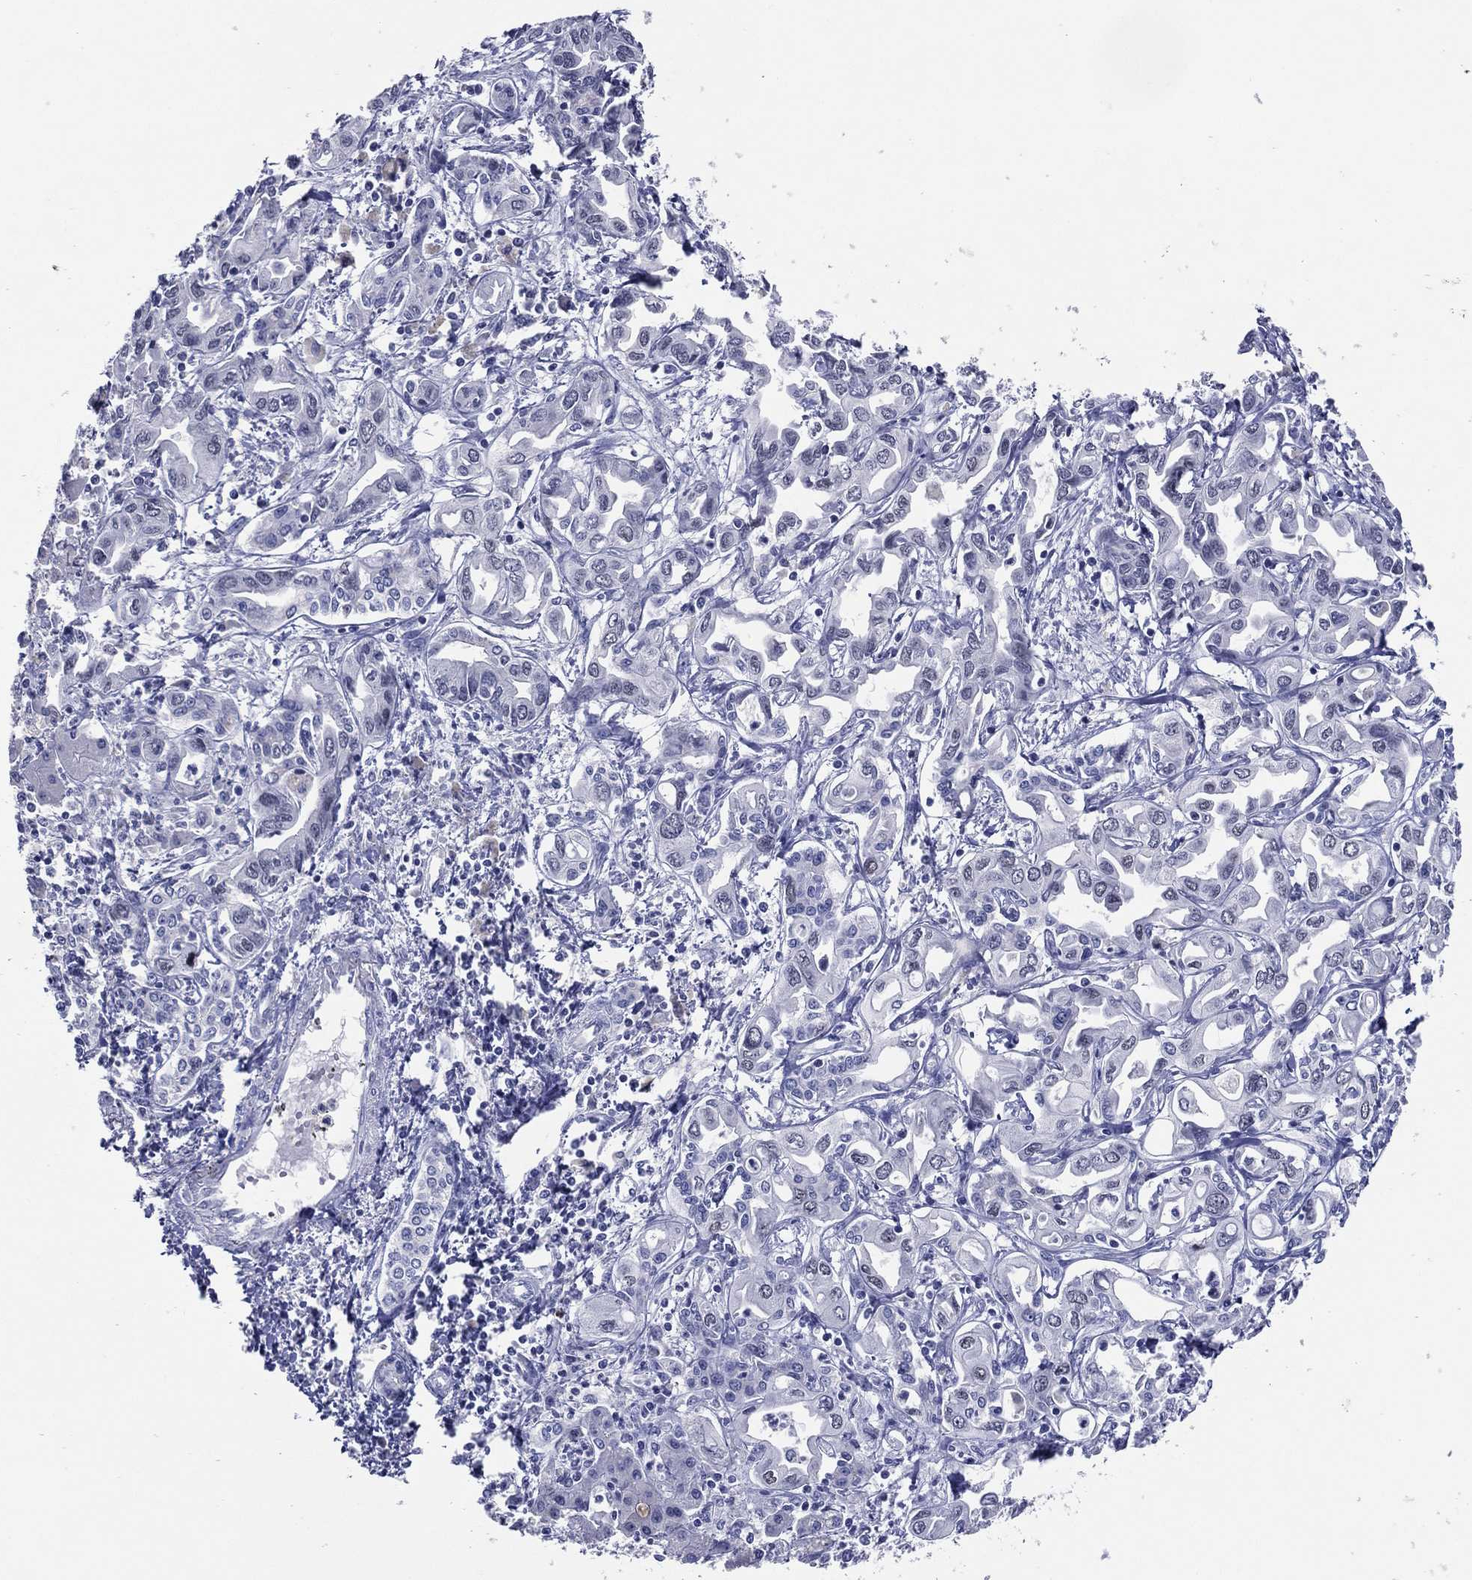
{"staining": {"intensity": "negative", "quantity": "none", "location": "none"}, "tissue": "liver cancer", "cell_type": "Tumor cells", "image_type": "cancer", "snomed": [{"axis": "morphology", "description": "Cholangiocarcinoma"}, {"axis": "topography", "description": "Liver"}], "caption": "The image reveals no staining of tumor cells in liver cancer. The staining was performed using DAB to visualize the protein expression in brown, while the nuclei were stained in blue with hematoxylin (Magnification: 20x).", "gene": "TFAP2A", "patient": {"sex": "female", "age": 64}}